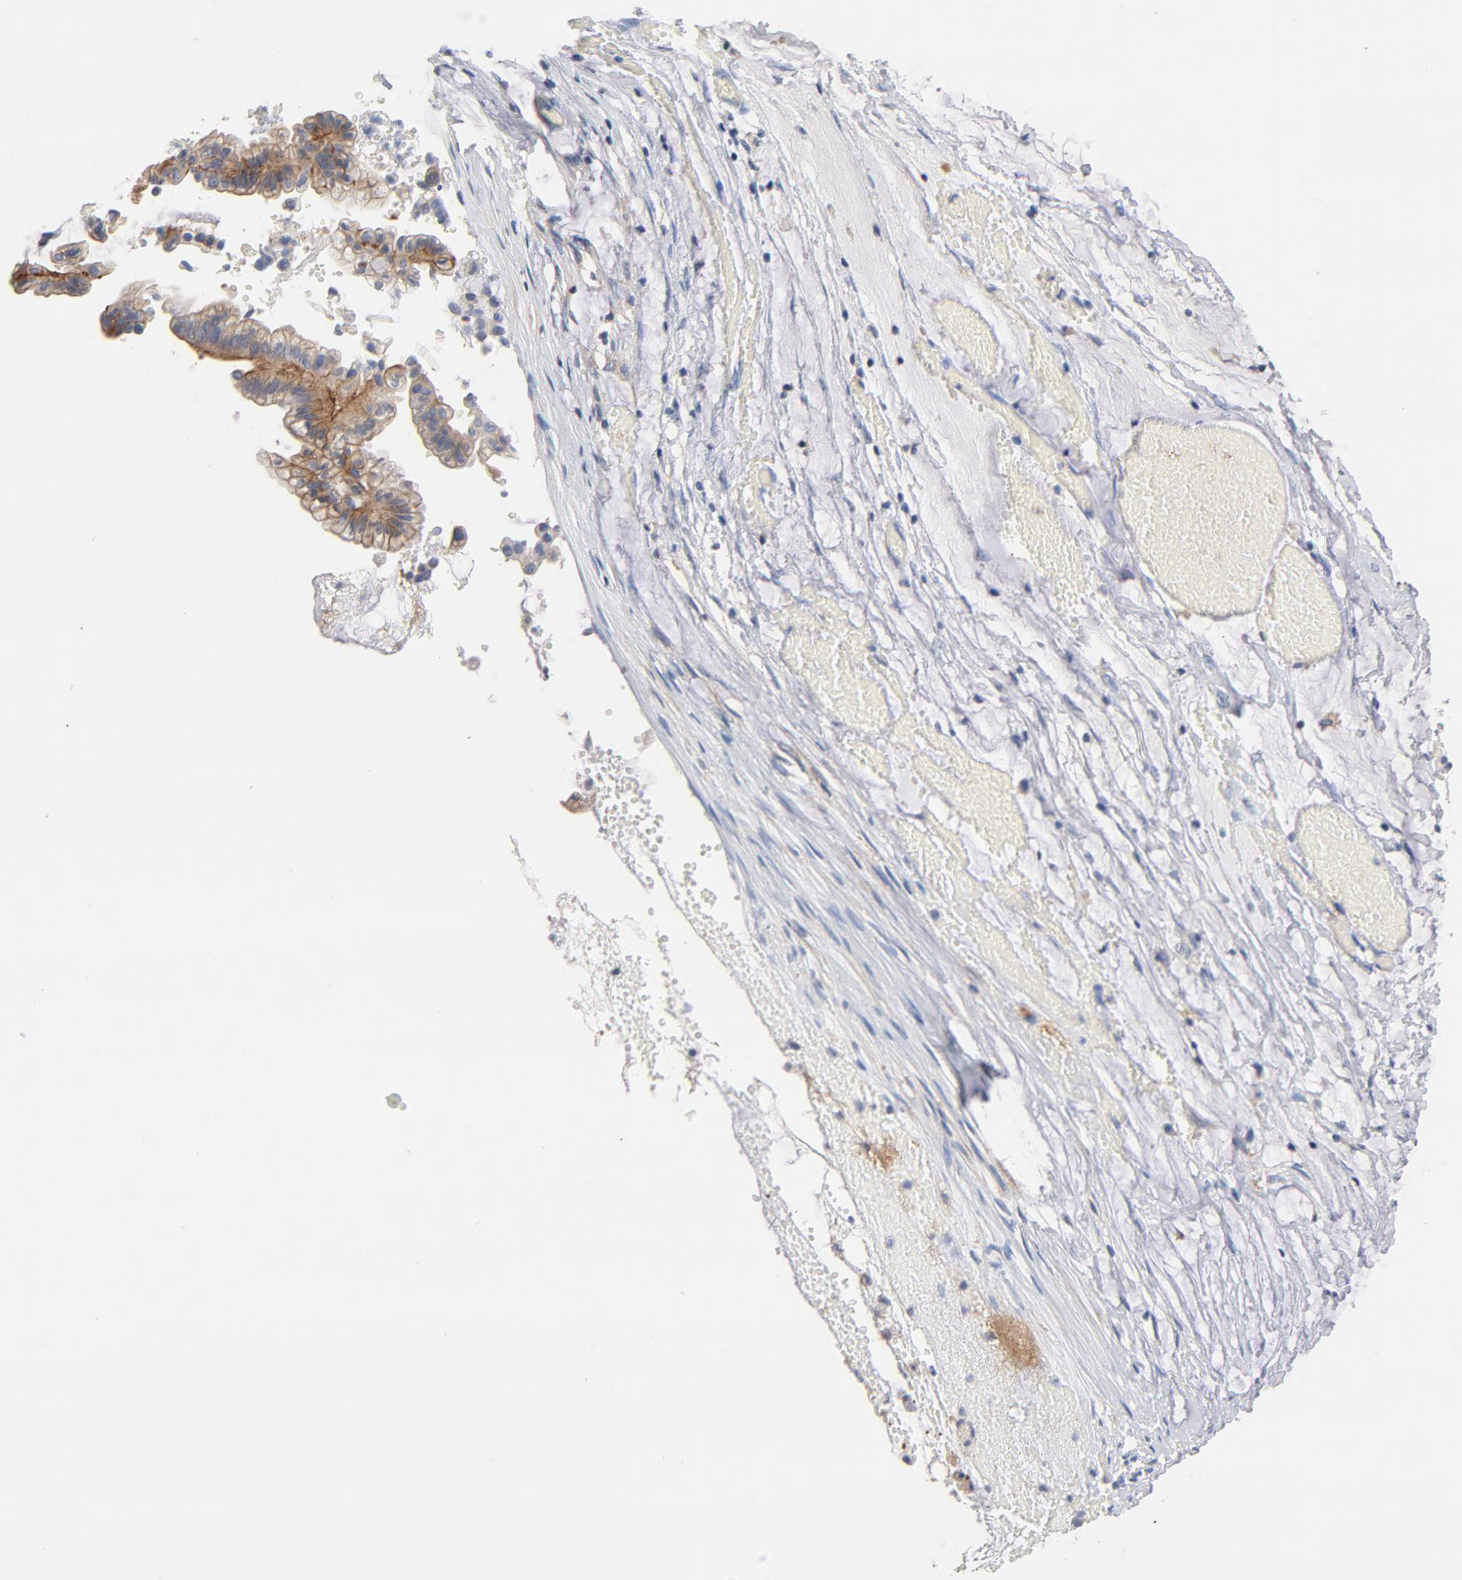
{"staining": {"intensity": "moderate", "quantity": ">75%", "location": "cytoplasmic/membranous"}, "tissue": "ovarian cancer", "cell_type": "Tumor cells", "image_type": "cancer", "snomed": [{"axis": "morphology", "description": "Cystadenocarcinoma, mucinous, NOS"}, {"axis": "topography", "description": "Ovary"}], "caption": "Human mucinous cystadenocarcinoma (ovarian) stained with a brown dye displays moderate cytoplasmic/membranous positive staining in approximately >75% of tumor cells.", "gene": "STRN3", "patient": {"sex": "female", "age": 57}}